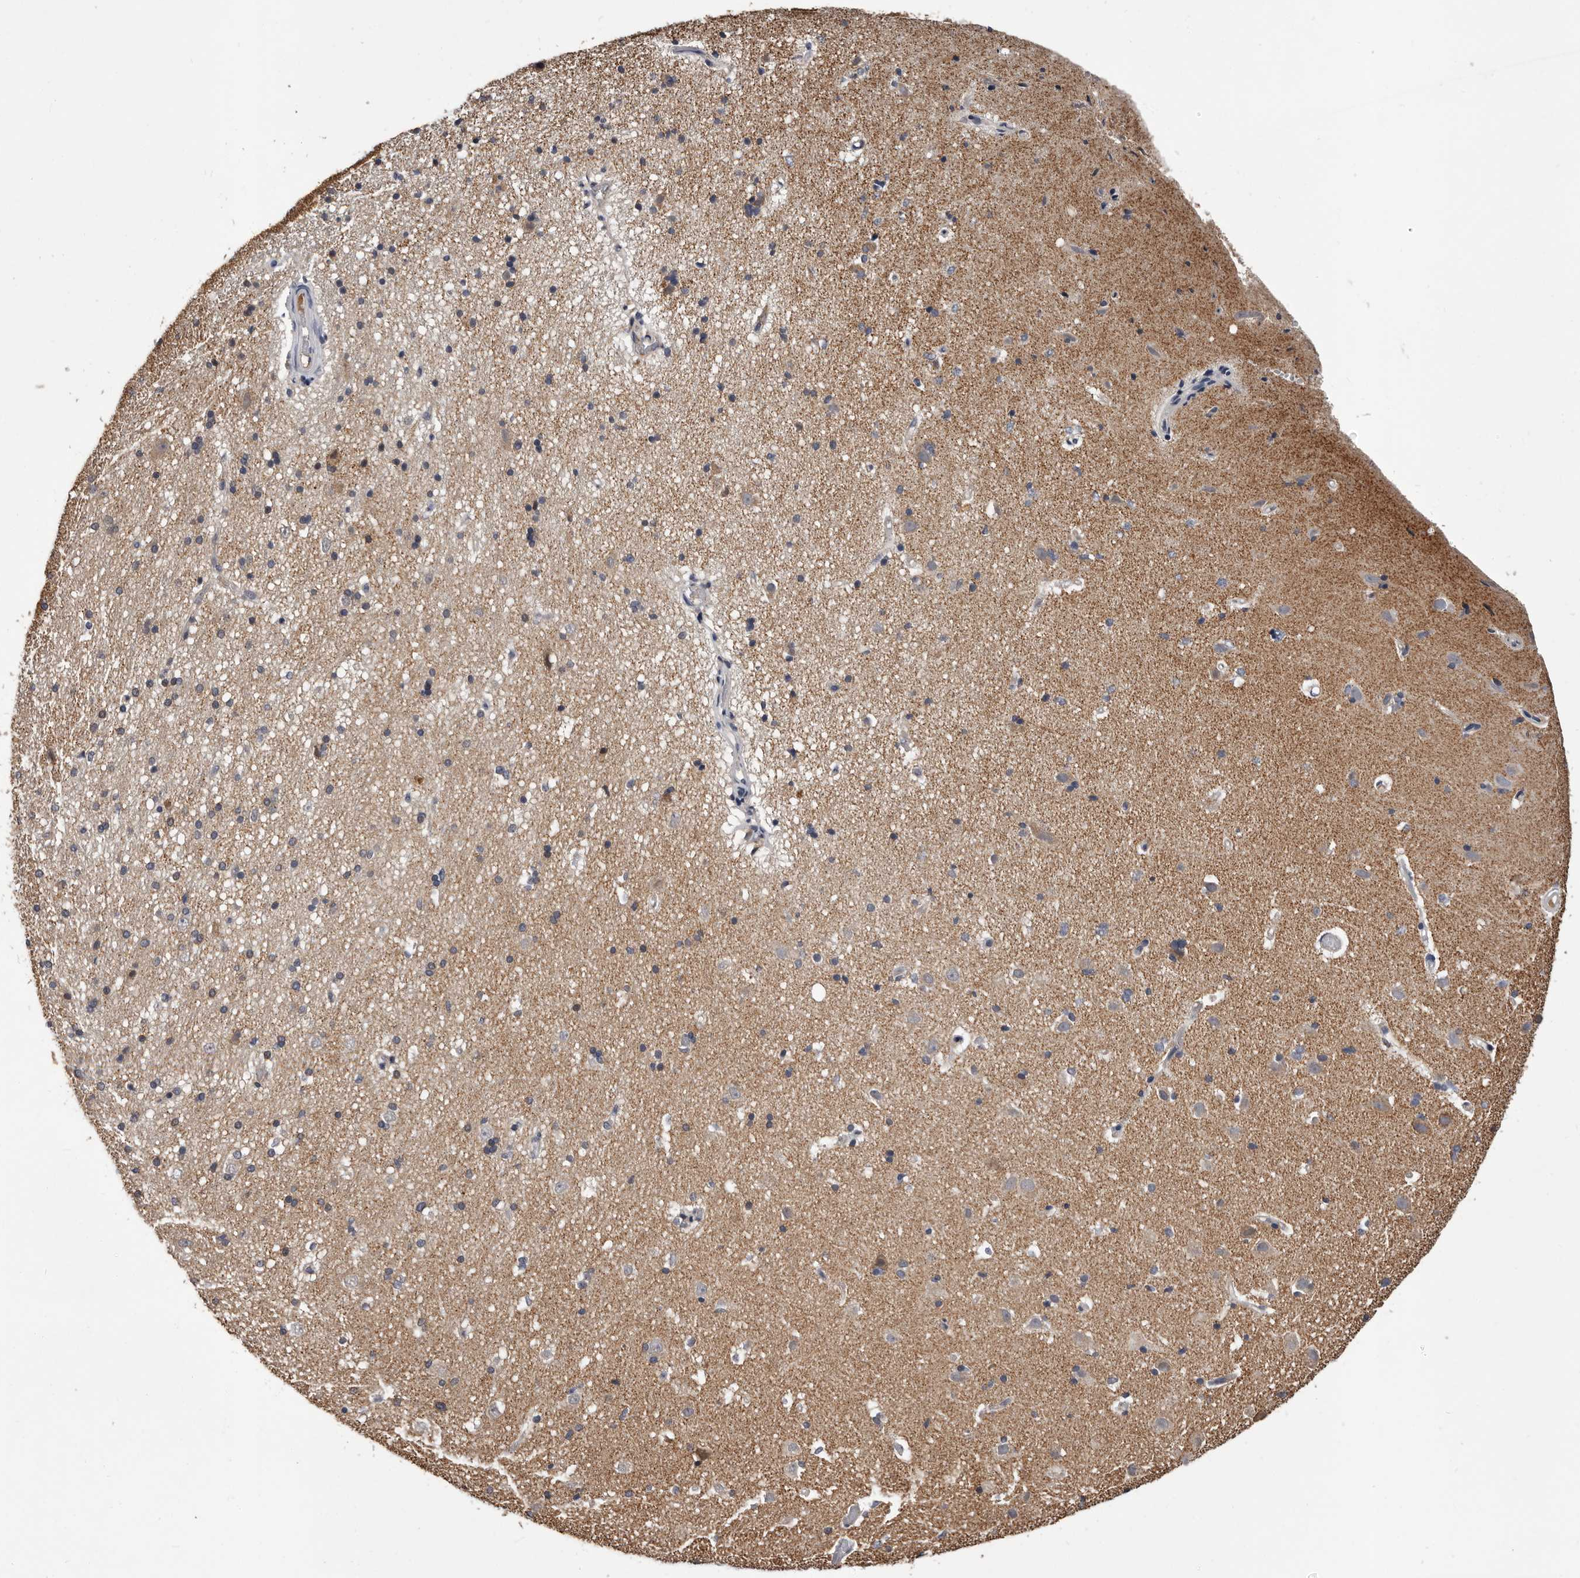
{"staining": {"intensity": "negative", "quantity": "none", "location": "none"}, "tissue": "cerebral cortex", "cell_type": "Endothelial cells", "image_type": "normal", "snomed": [{"axis": "morphology", "description": "Normal tissue, NOS"}, {"axis": "topography", "description": "Cerebral cortex"}], "caption": "A high-resolution micrograph shows IHC staining of unremarkable cerebral cortex, which shows no significant expression in endothelial cells.", "gene": "MED8", "patient": {"sex": "male", "age": 34}}